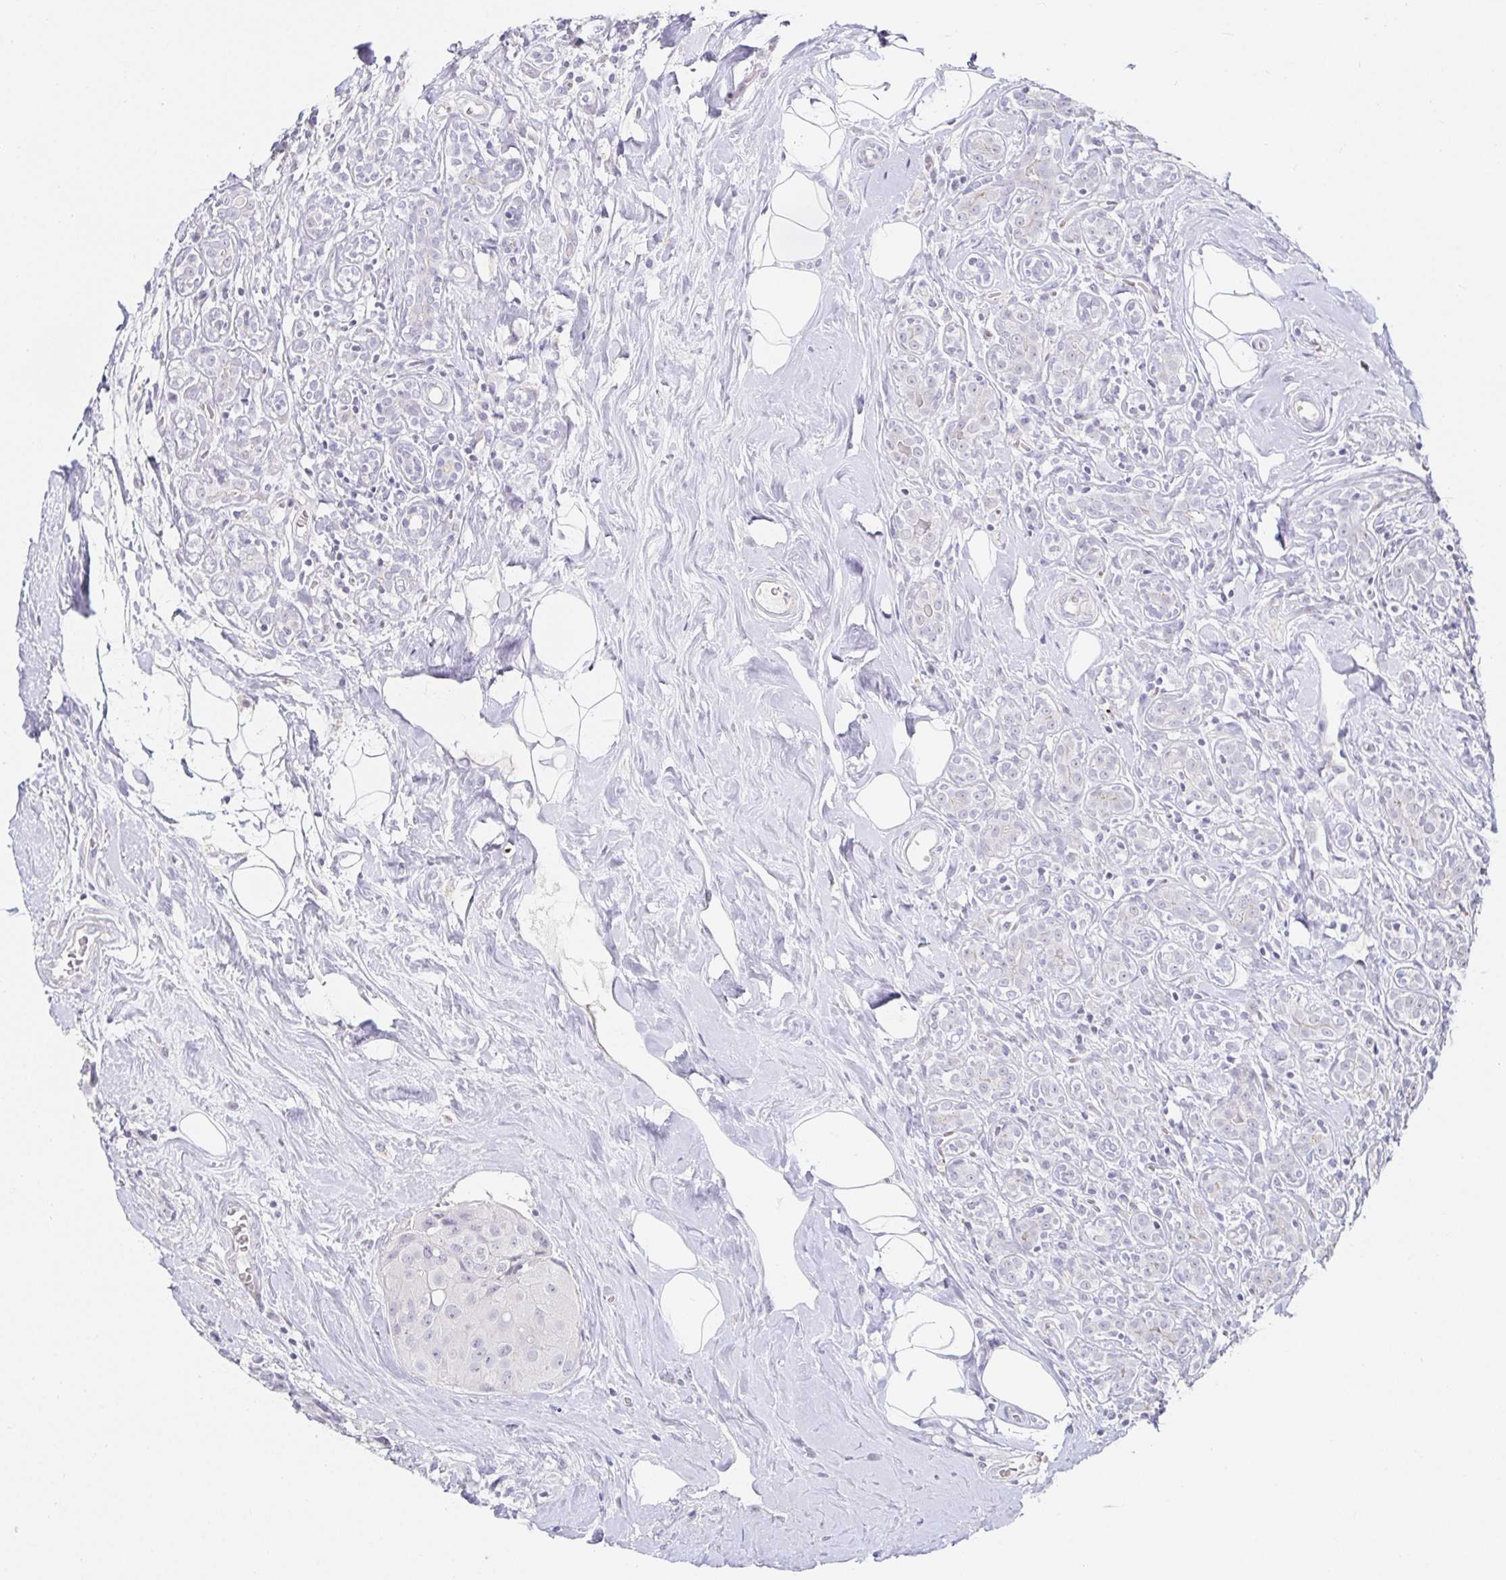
{"staining": {"intensity": "negative", "quantity": "none", "location": "none"}, "tissue": "breast cancer", "cell_type": "Tumor cells", "image_type": "cancer", "snomed": [{"axis": "morphology", "description": "Duct carcinoma"}, {"axis": "topography", "description": "Breast"}], "caption": "Immunohistochemistry of human breast cancer (infiltrating ductal carcinoma) shows no staining in tumor cells.", "gene": "PDX1", "patient": {"sex": "female", "age": 43}}